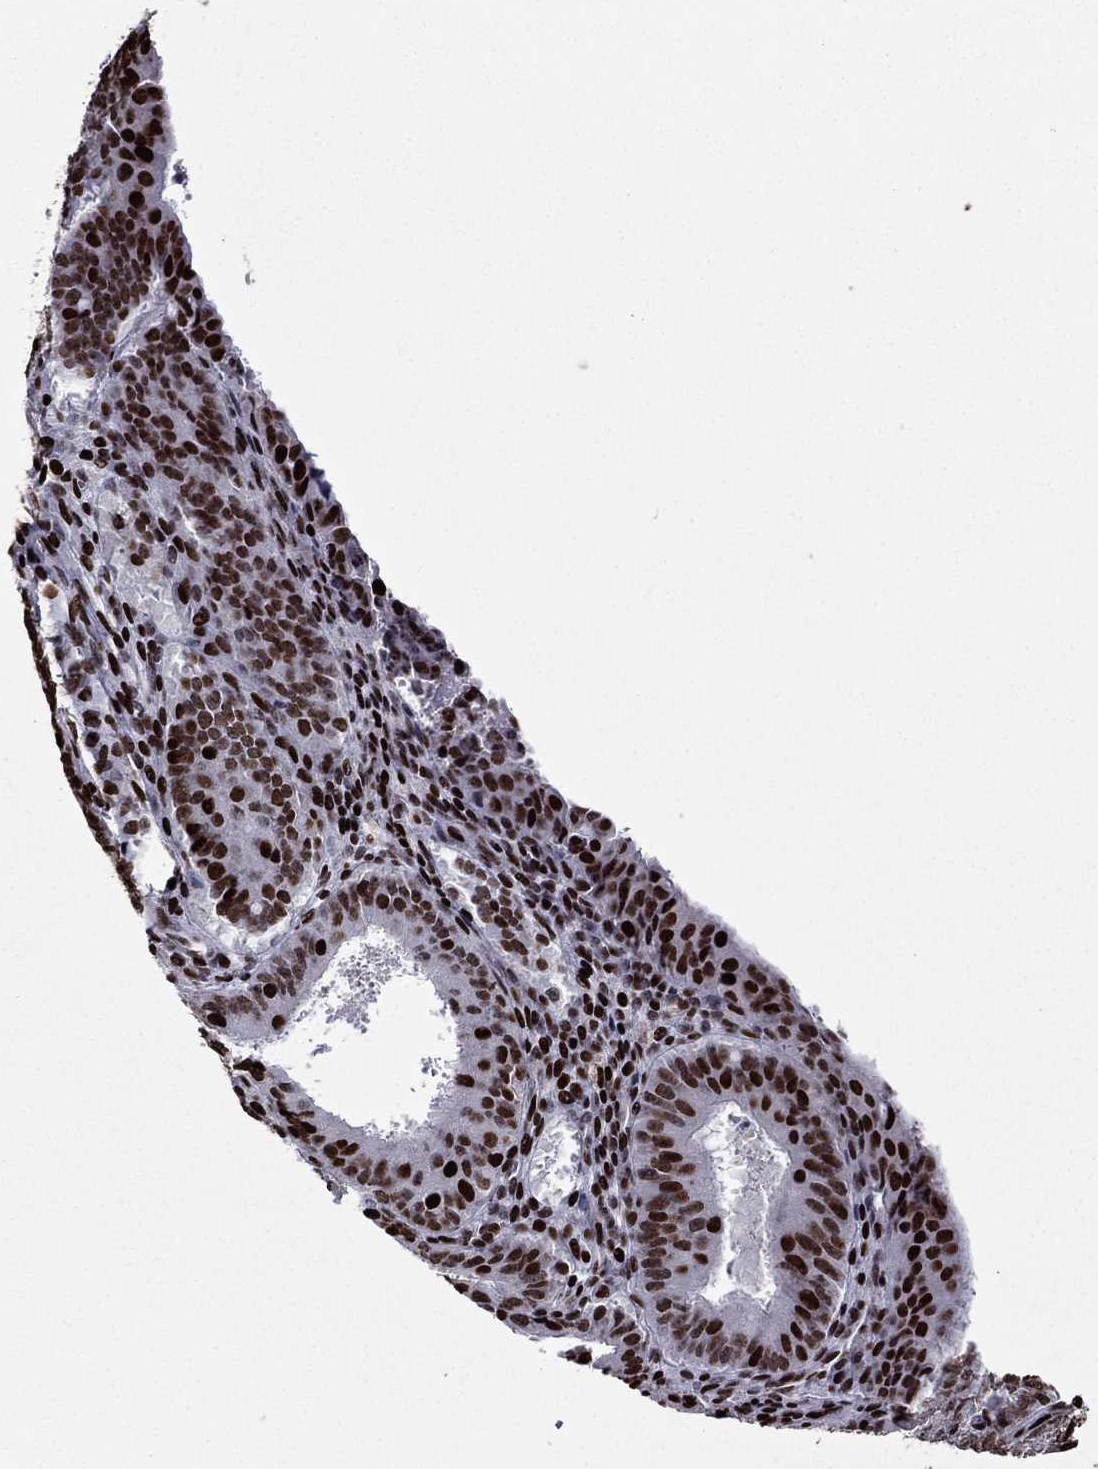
{"staining": {"intensity": "strong", "quantity": "25%-75%", "location": "nuclear"}, "tissue": "ovarian cancer", "cell_type": "Tumor cells", "image_type": "cancer", "snomed": [{"axis": "morphology", "description": "Carcinoma, endometroid"}, {"axis": "topography", "description": "Ovary"}], "caption": "Ovarian endometroid carcinoma stained with a protein marker demonstrates strong staining in tumor cells.", "gene": "LIMK1", "patient": {"sex": "female", "age": 42}}